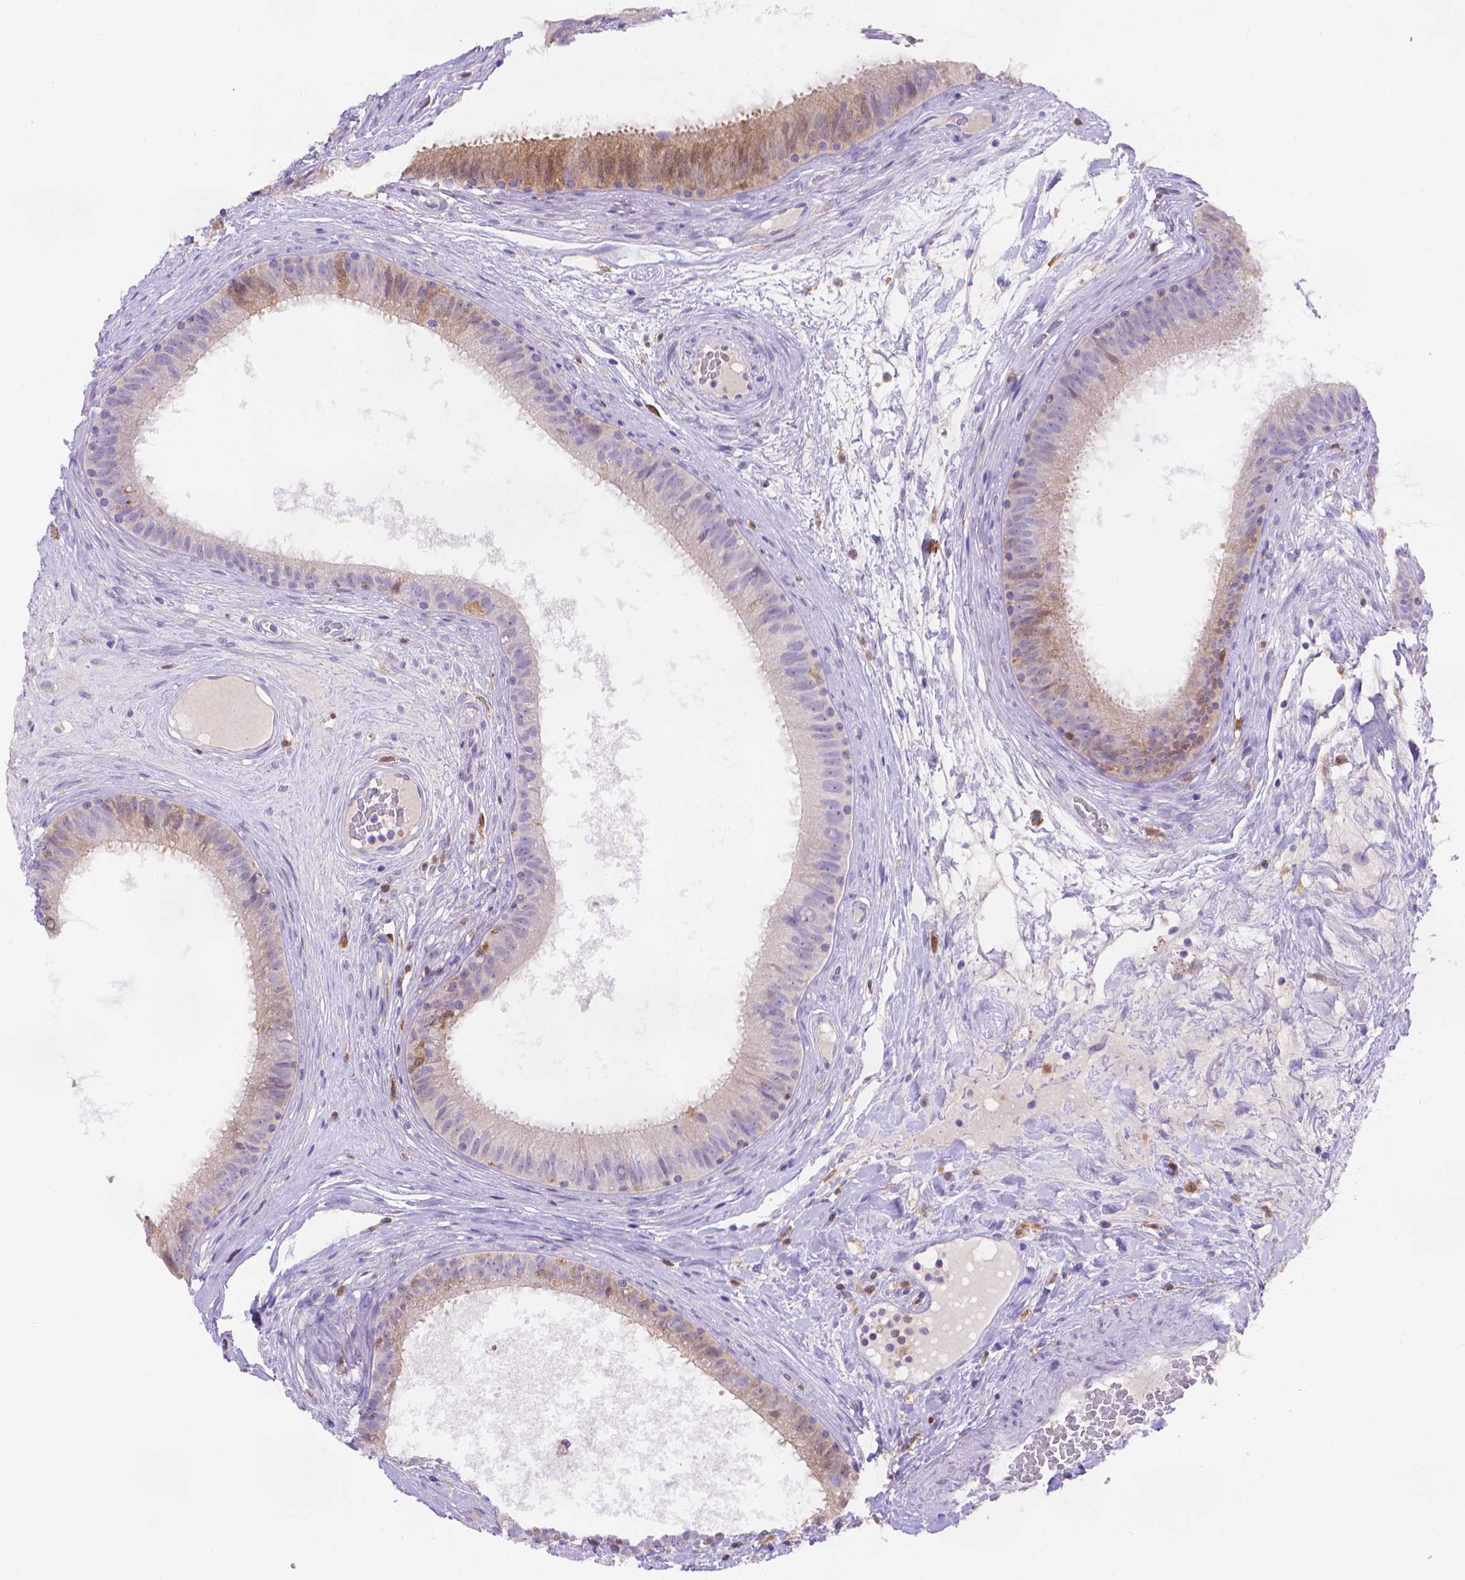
{"staining": {"intensity": "weak", "quantity": "<25%", "location": "cytoplasmic/membranous"}, "tissue": "epididymis", "cell_type": "Glandular cells", "image_type": "normal", "snomed": [{"axis": "morphology", "description": "Normal tissue, NOS"}, {"axis": "topography", "description": "Epididymis"}], "caption": "Immunohistochemistry (IHC) micrograph of unremarkable epididymis: epididymis stained with DAB (3,3'-diaminobenzidine) exhibits no significant protein staining in glandular cells.", "gene": "FGD2", "patient": {"sex": "male", "age": 59}}